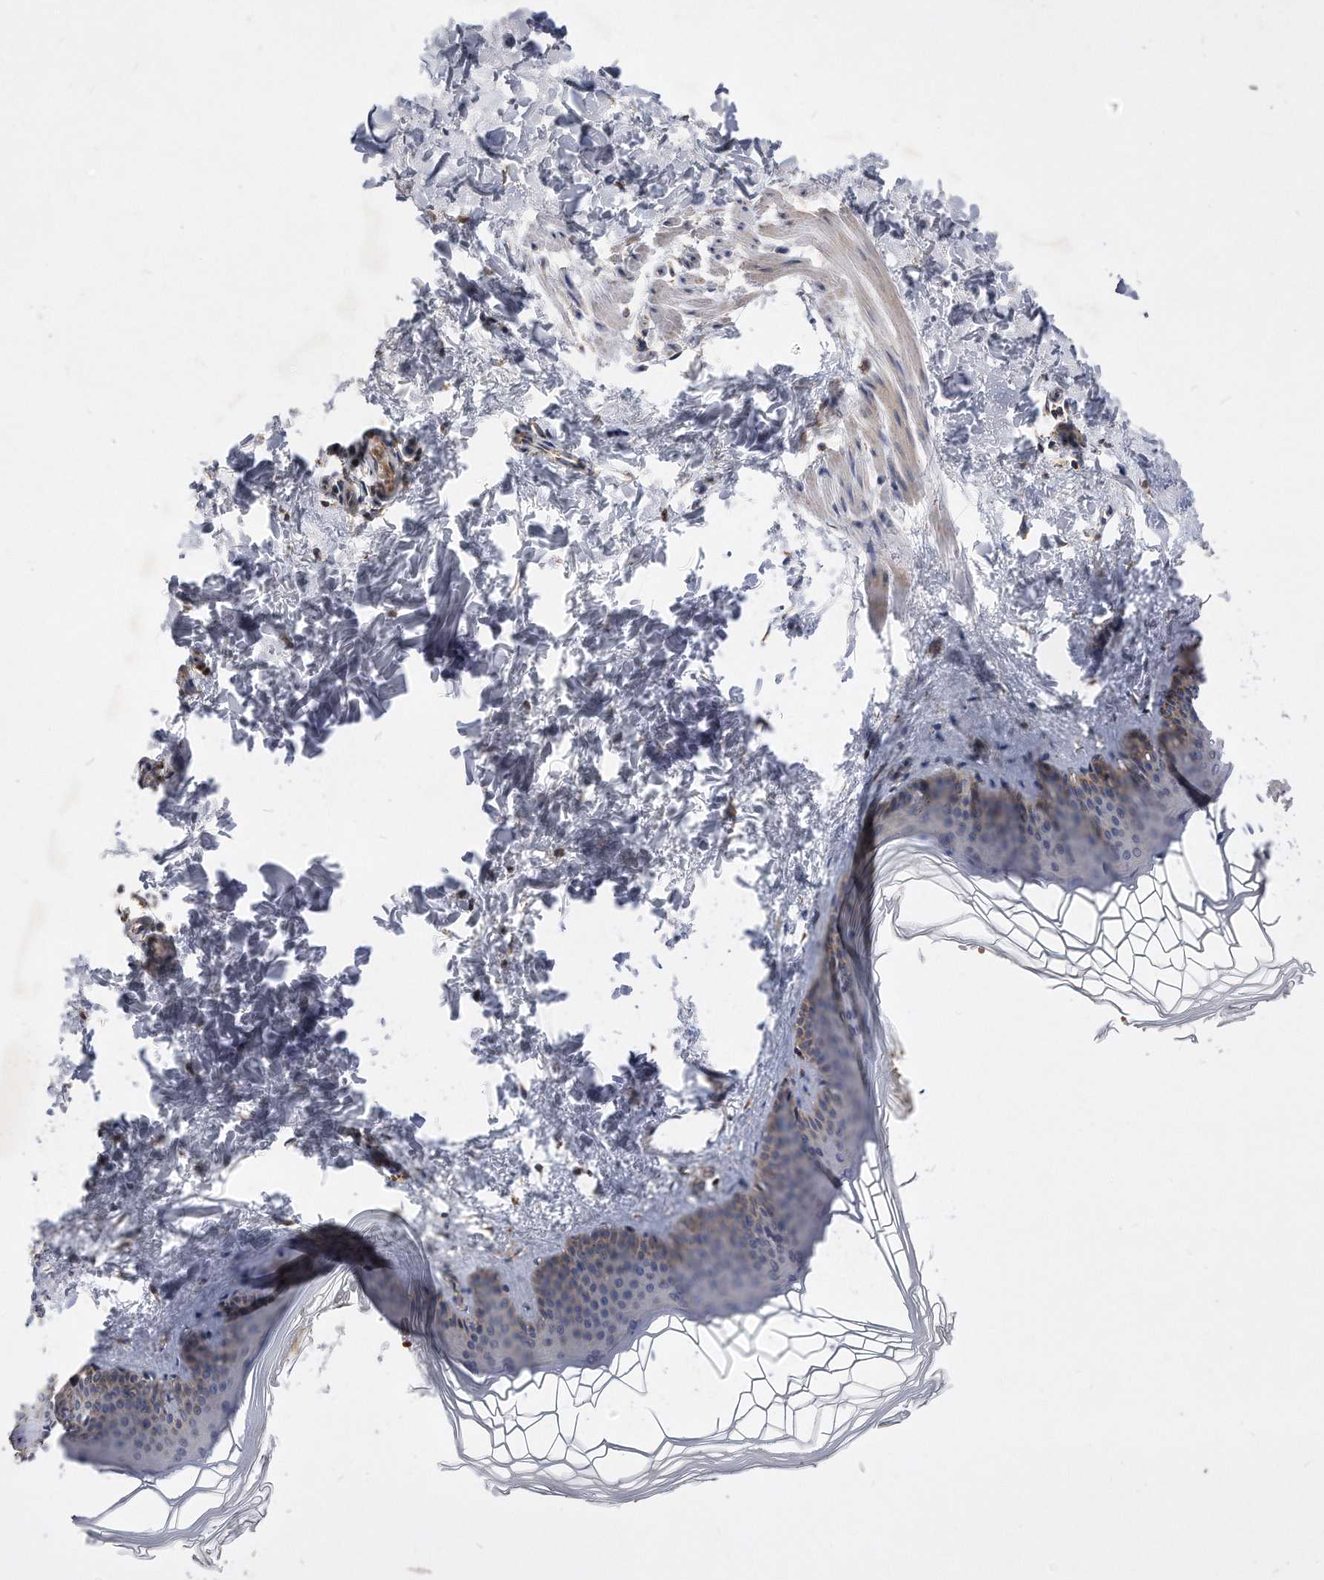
{"staining": {"intensity": "moderate", "quantity": "25%-75%", "location": "cytoplasmic/membranous"}, "tissue": "skin", "cell_type": "Fibroblasts", "image_type": "normal", "snomed": [{"axis": "morphology", "description": "Normal tissue, NOS"}, {"axis": "topography", "description": "Skin"}], "caption": "The micrograph reveals a brown stain indicating the presence of a protein in the cytoplasmic/membranous of fibroblasts in skin.", "gene": "PPP5C", "patient": {"sex": "female", "age": 27}}